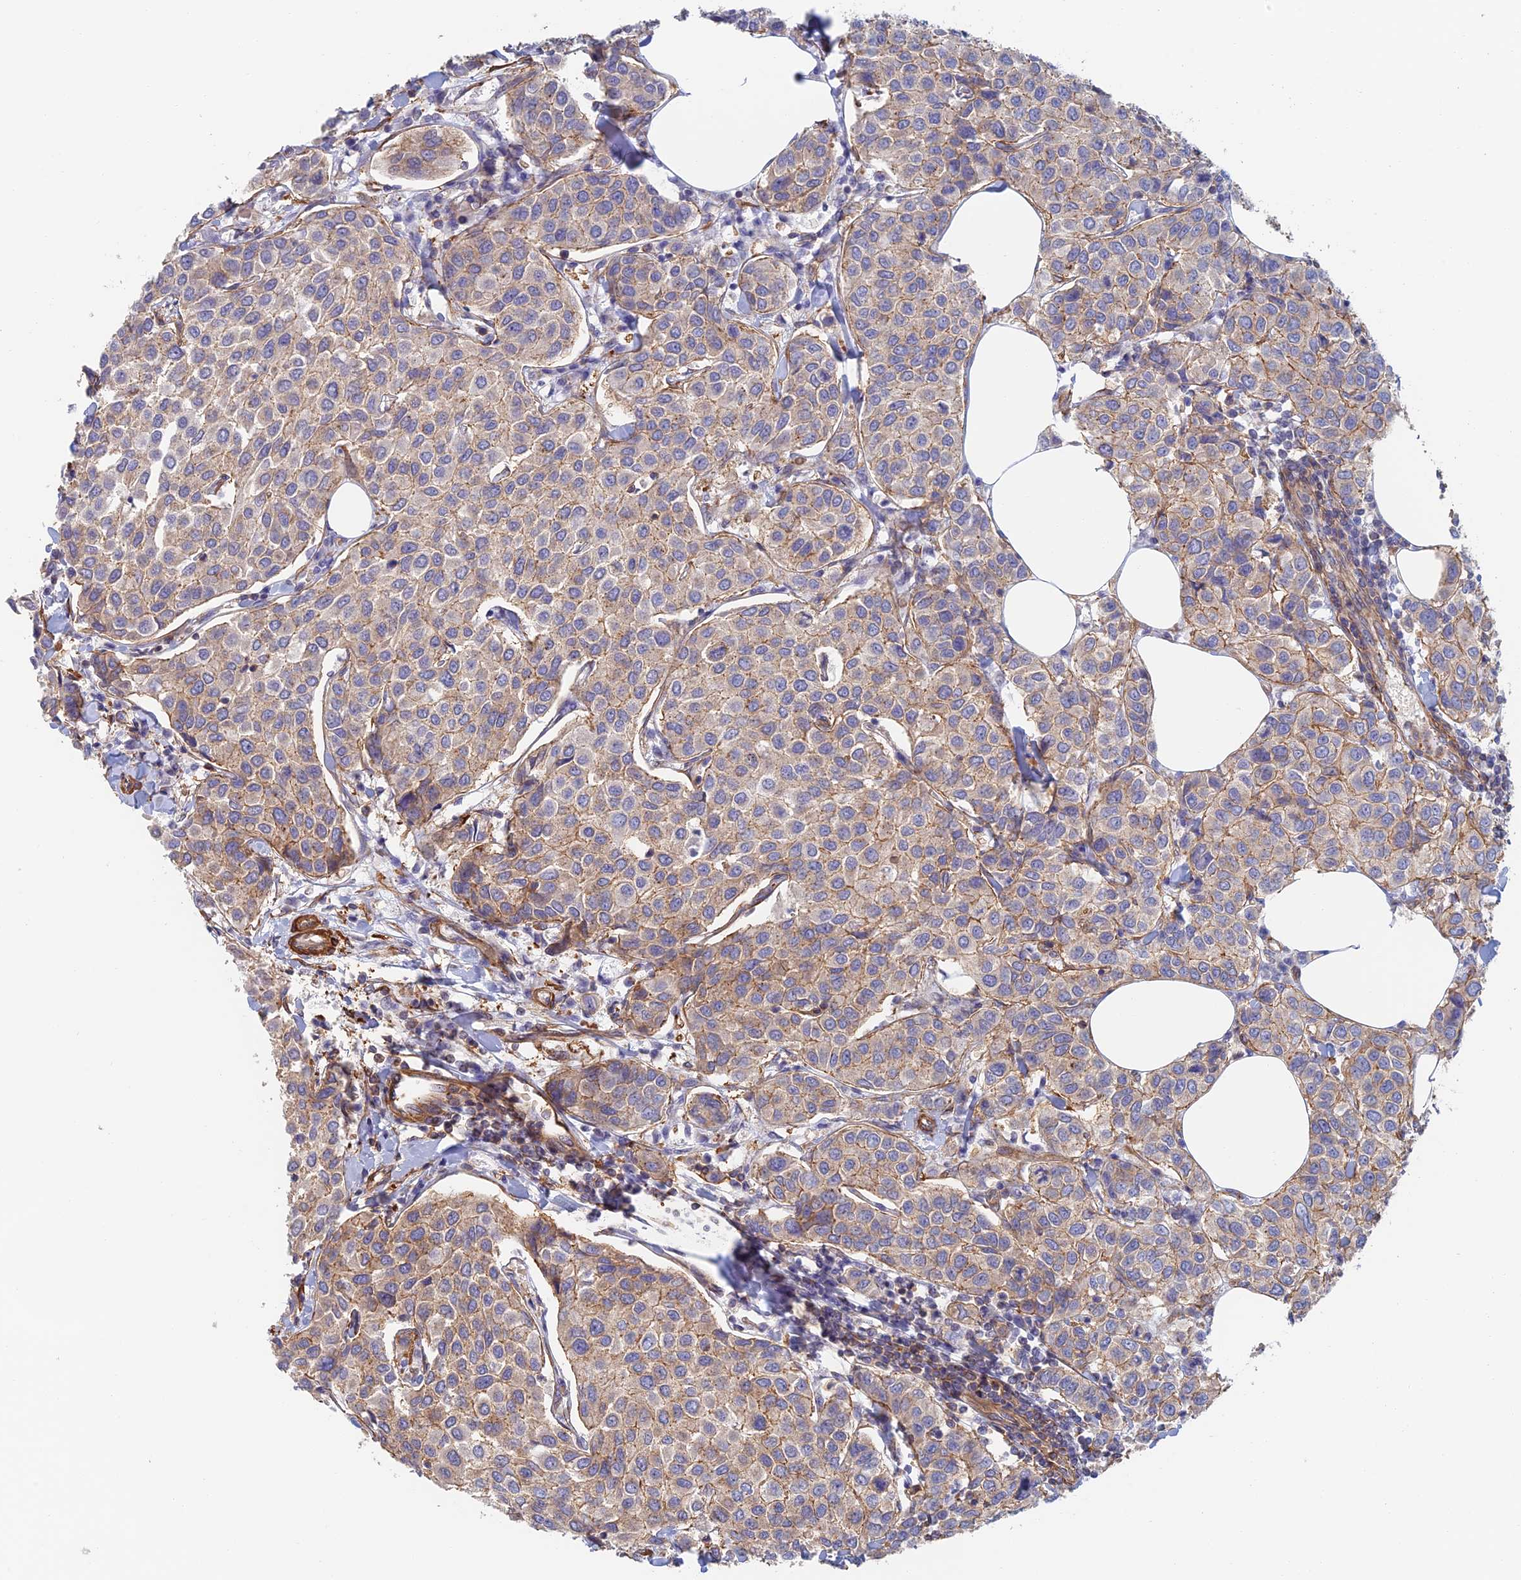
{"staining": {"intensity": "weak", "quantity": "25%-75%", "location": "cytoplasmic/membranous"}, "tissue": "breast cancer", "cell_type": "Tumor cells", "image_type": "cancer", "snomed": [{"axis": "morphology", "description": "Duct carcinoma"}, {"axis": "topography", "description": "Breast"}], "caption": "This image demonstrates immunohistochemistry (IHC) staining of human breast cancer, with low weak cytoplasmic/membranous expression in approximately 25%-75% of tumor cells.", "gene": "PAK4", "patient": {"sex": "female", "age": 55}}